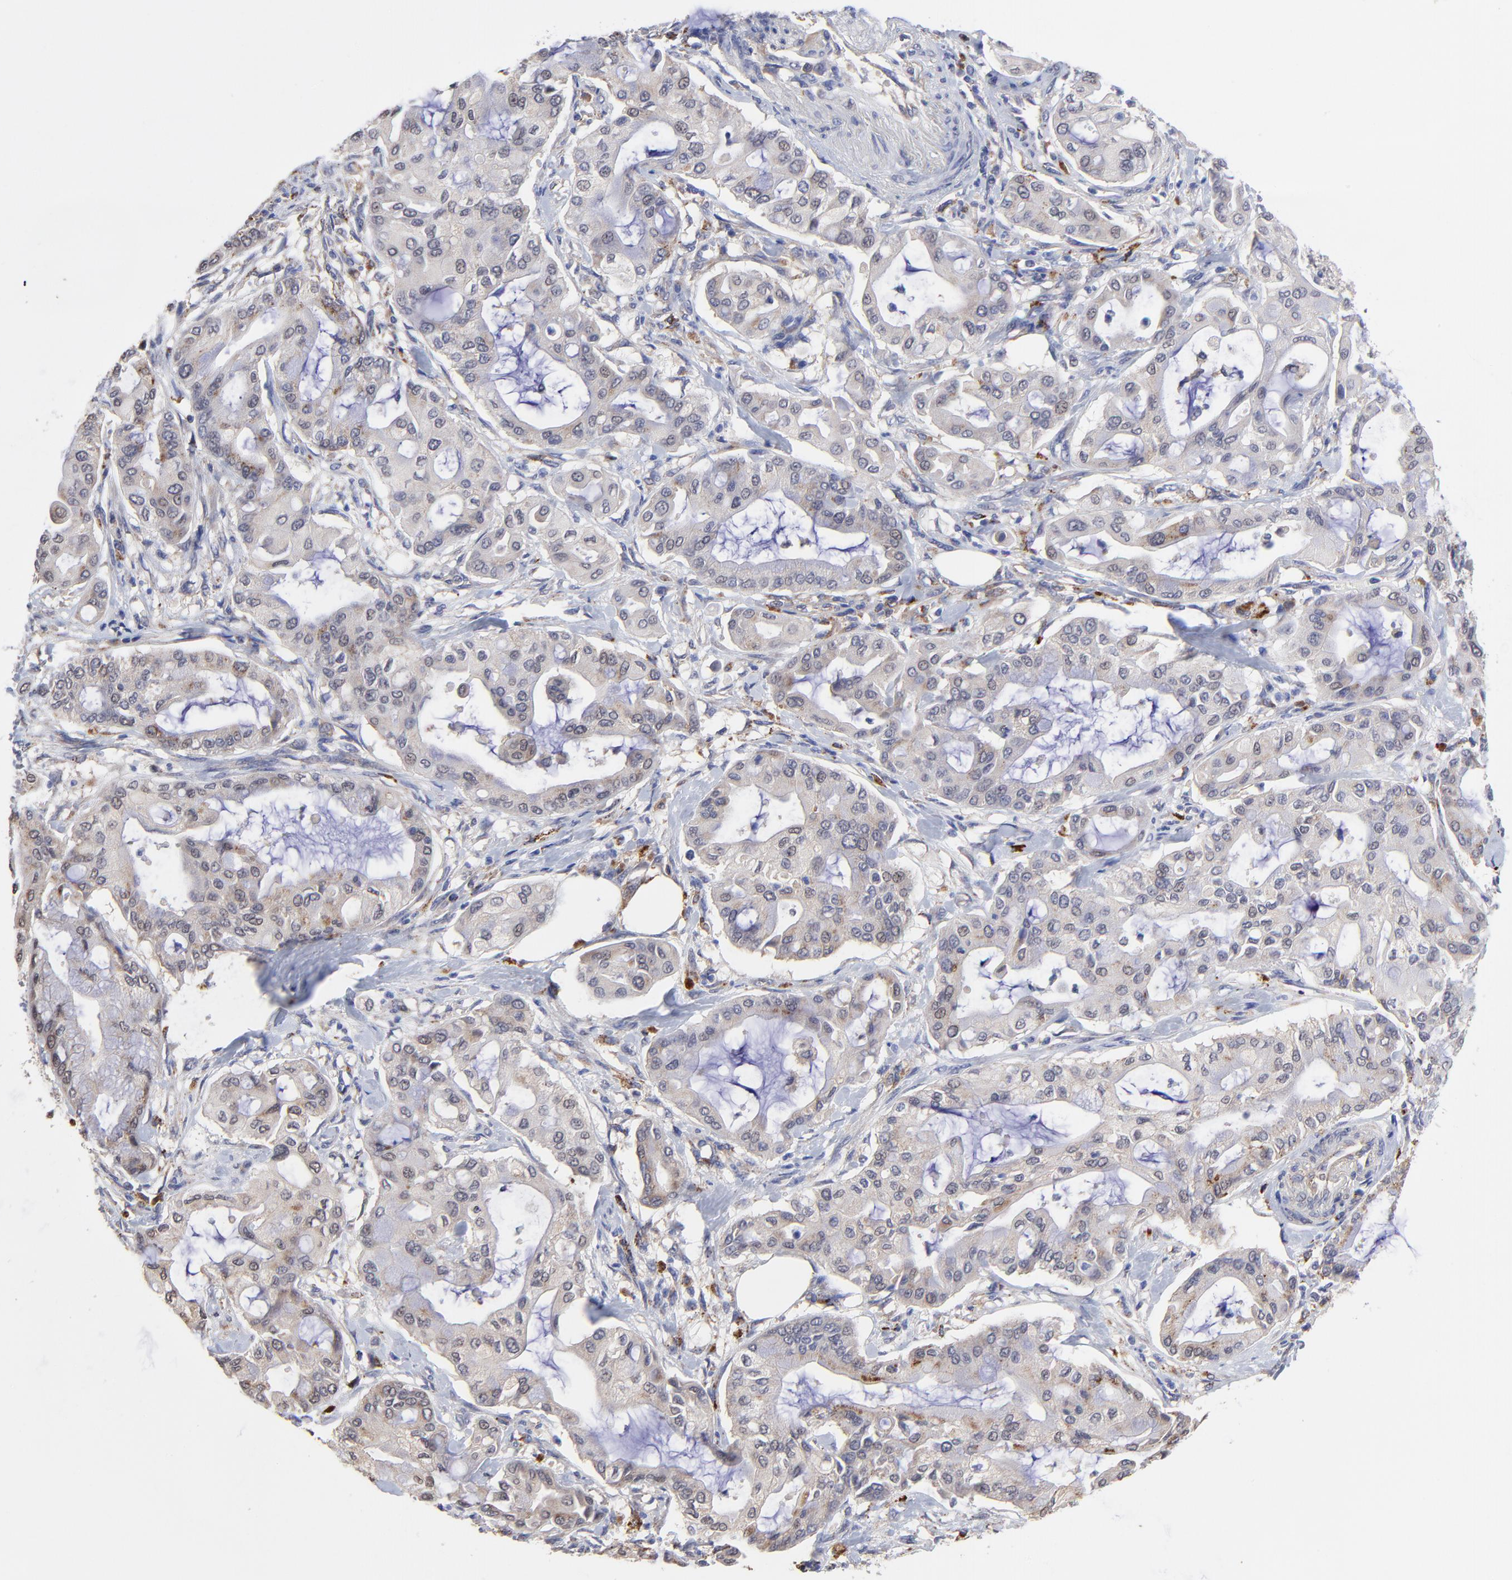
{"staining": {"intensity": "weak", "quantity": "25%-75%", "location": "cytoplasmic/membranous"}, "tissue": "pancreatic cancer", "cell_type": "Tumor cells", "image_type": "cancer", "snomed": [{"axis": "morphology", "description": "Adenocarcinoma, NOS"}, {"axis": "morphology", "description": "Adenocarcinoma, metastatic, NOS"}, {"axis": "topography", "description": "Lymph node"}, {"axis": "topography", "description": "Pancreas"}, {"axis": "topography", "description": "Duodenum"}], "caption": "Tumor cells reveal weak cytoplasmic/membranous positivity in about 25%-75% of cells in pancreatic cancer (metastatic adenocarcinoma).", "gene": "PDE4B", "patient": {"sex": "female", "age": 64}}